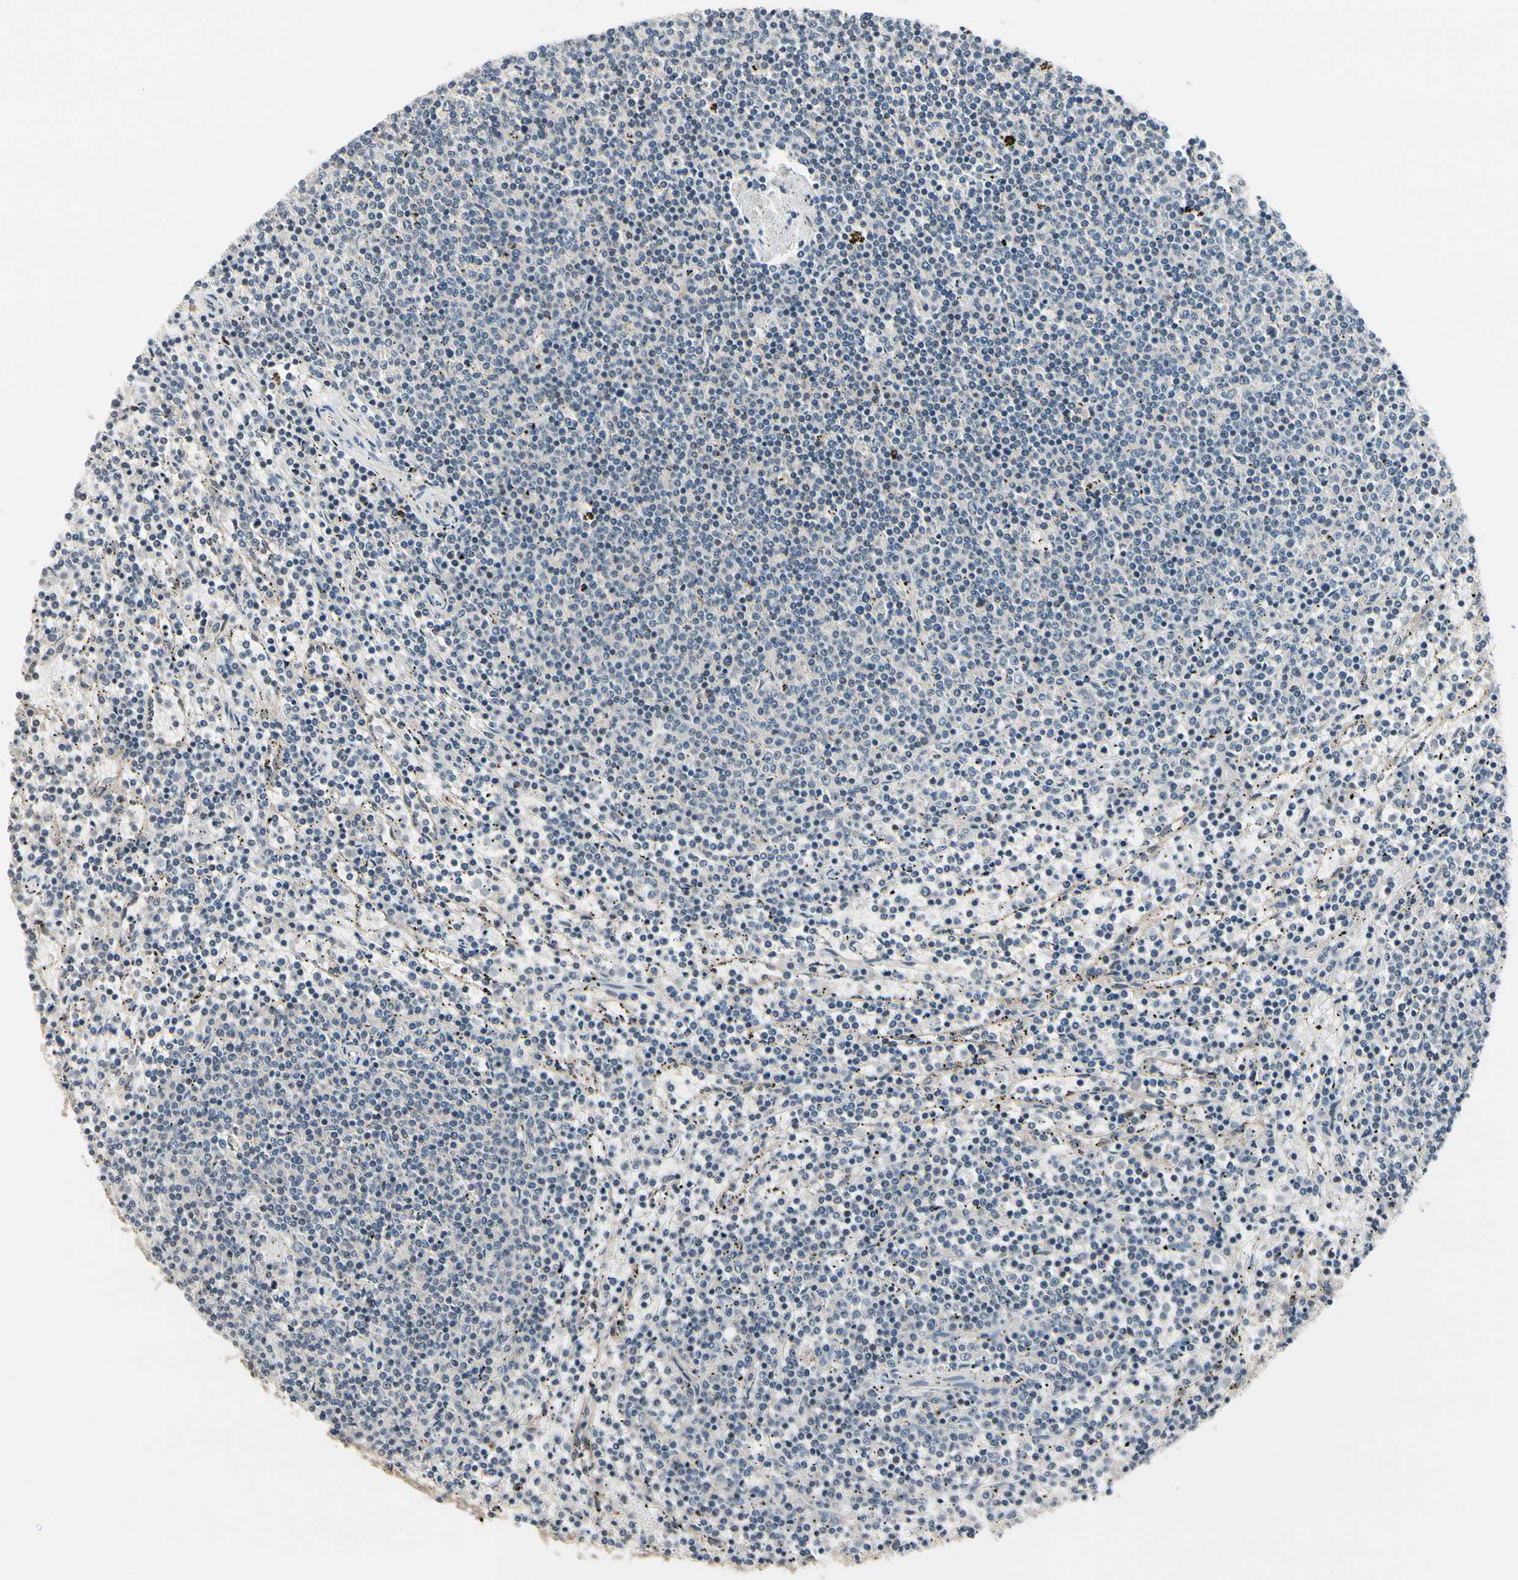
{"staining": {"intensity": "negative", "quantity": "none", "location": "none"}, "tissue": "lymphoma", "cell_type": "Tumor cells", "image_type": "cancer", "snomed": [{"axis": "morphology", "description": "Malignant lymphoma, non-Hodgkin's type, Low grade"}, {"axis": "topography", "description": "Spleen"}], "caption": "This is an immunohistochemistry image of lymphoma. There is no expression in tumor cells.", "gene": "PRDX6", "patient": {"sex": "female", "age": 50}}